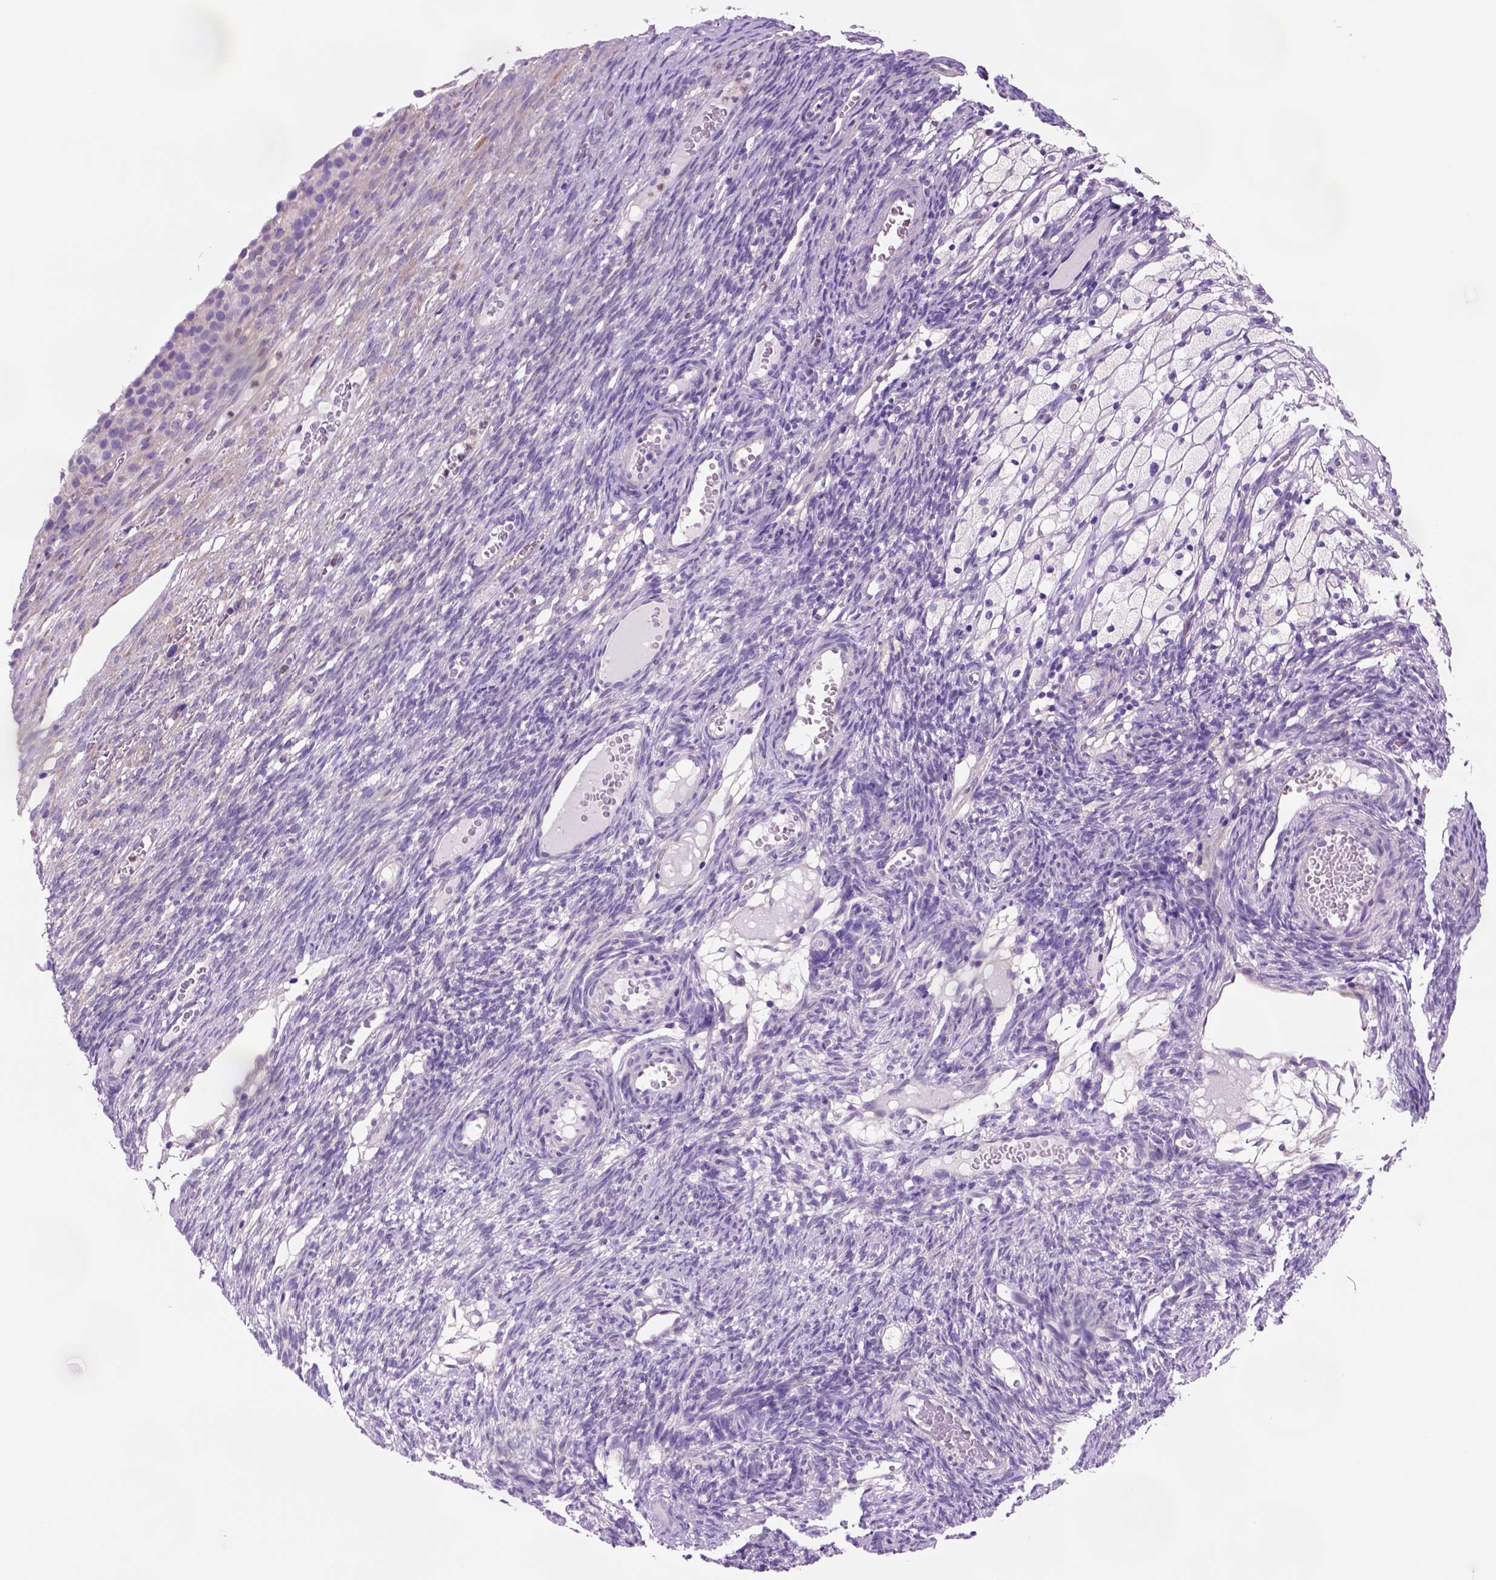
{"staining": {"intensity": "negative", "quantity": "none", "location": "none"}, "tissue": "ovary", "cell_type": "Follicle cells", "image_type": "normal", "snomed": [{"axis": "morphology", "description": "Normal tissue, NOS"}, {"axis": "topography", "description": "Ovary"}], "caption": "An immunohistochemistry (IHC) photomicrograph of benign ovary is shown. There is no staining in follicle cells of ovary. (Stains: DAB IHC with hematoxylin counter stain, Microscopy: brightfield microscopy at high magnification).", "gene": "PIAS3", "patient": {"sex": "female", "age": 34}}